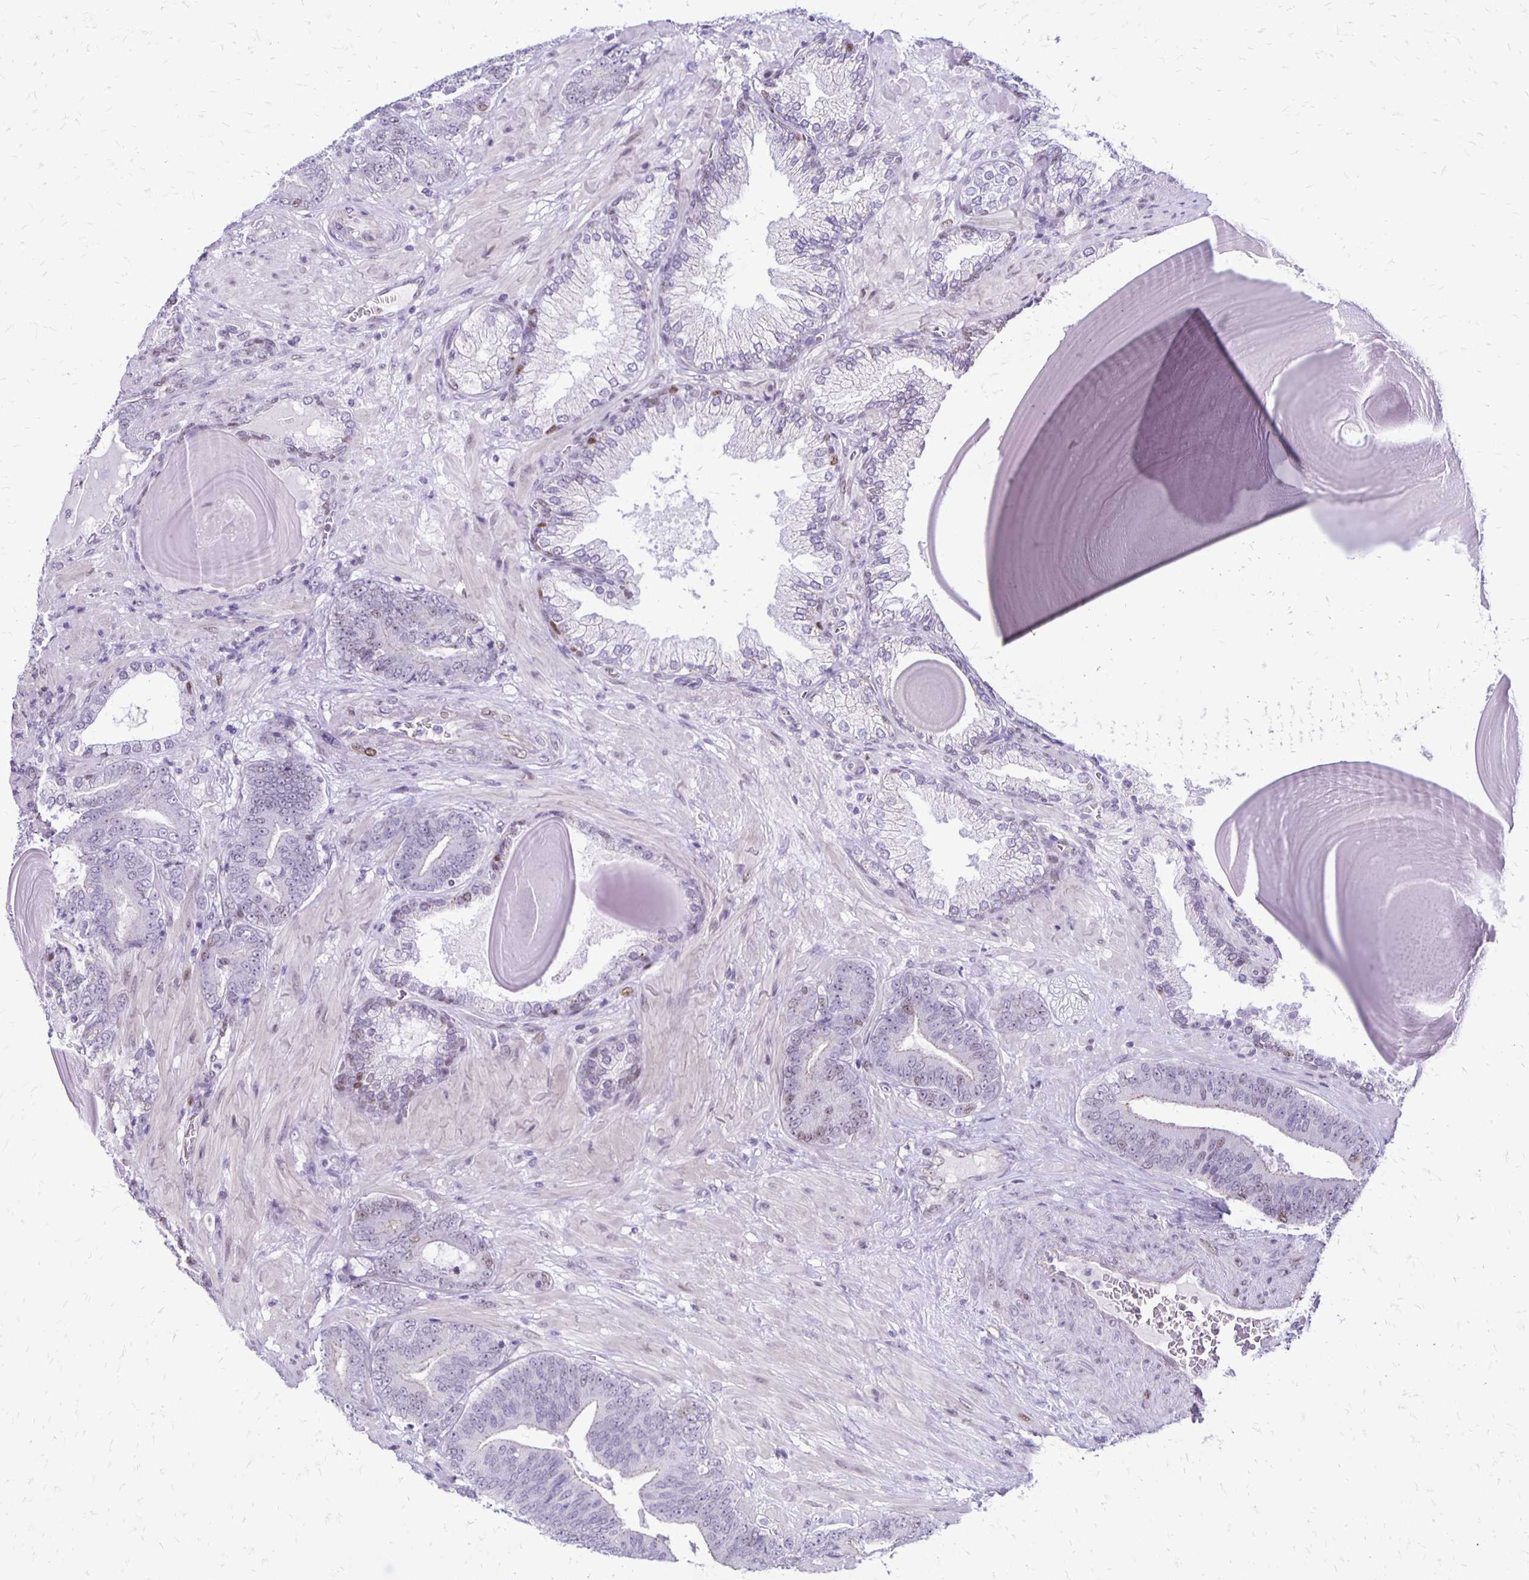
{"staining": {"intensity": "negative", "quantity": "none", "location": "none"}, "tissue": "prostate cancer", "cell_type": "Tumor cells", "image_type": "cancer", "snomed": [{"axis": "morphology", "description": "Adenocarcinoma, High grade"}, {"axis": "topography", "description": "Prostate"}], "caption": "Tumor cells are negative for protein expression in human prostate high-grade adenocarcinoma.", "gene": "DDB2", "patient": {"sex": "male", "age": 62}}